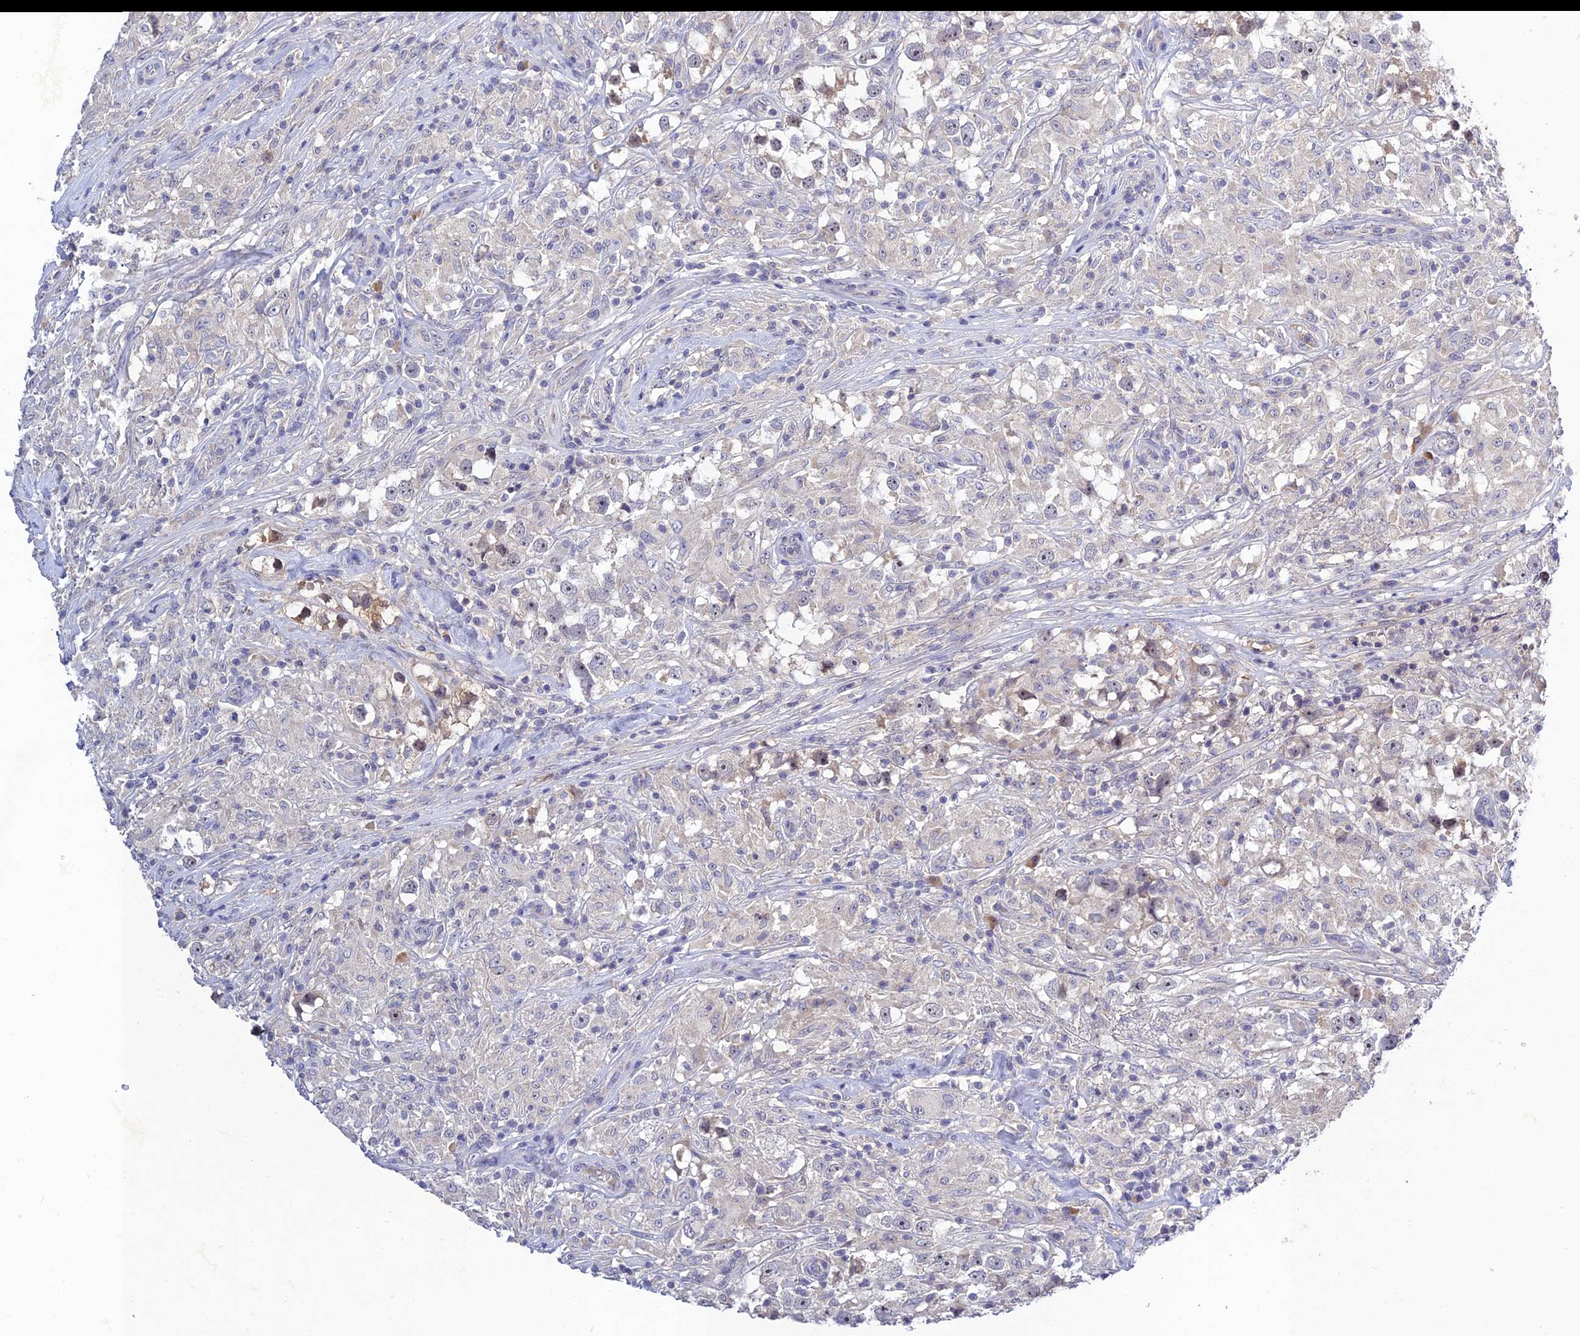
{"staining": {"intensity": "negative", "quantity": "none", "location": "none"}, "tissue": "testis cancer", "cell_type": "Tumor cells", "image_type": "cancer", "snomed": [{"axis": "morphology", "description": "Seminoma, NOS"}, {"axis": "topography", "description": "Testis"}], "caption": "Tumor cells show no significant expression in testis cancer (seminoma). The staining was performed using DAB (3,3'-diaminobenzidine) to visualize the protein expression in brown, while the nuclei were stained in blue with hematoxylin (Magnification: 20x).", "gene": "CHST5", "patient": {"sex": "male", "age": 46}}